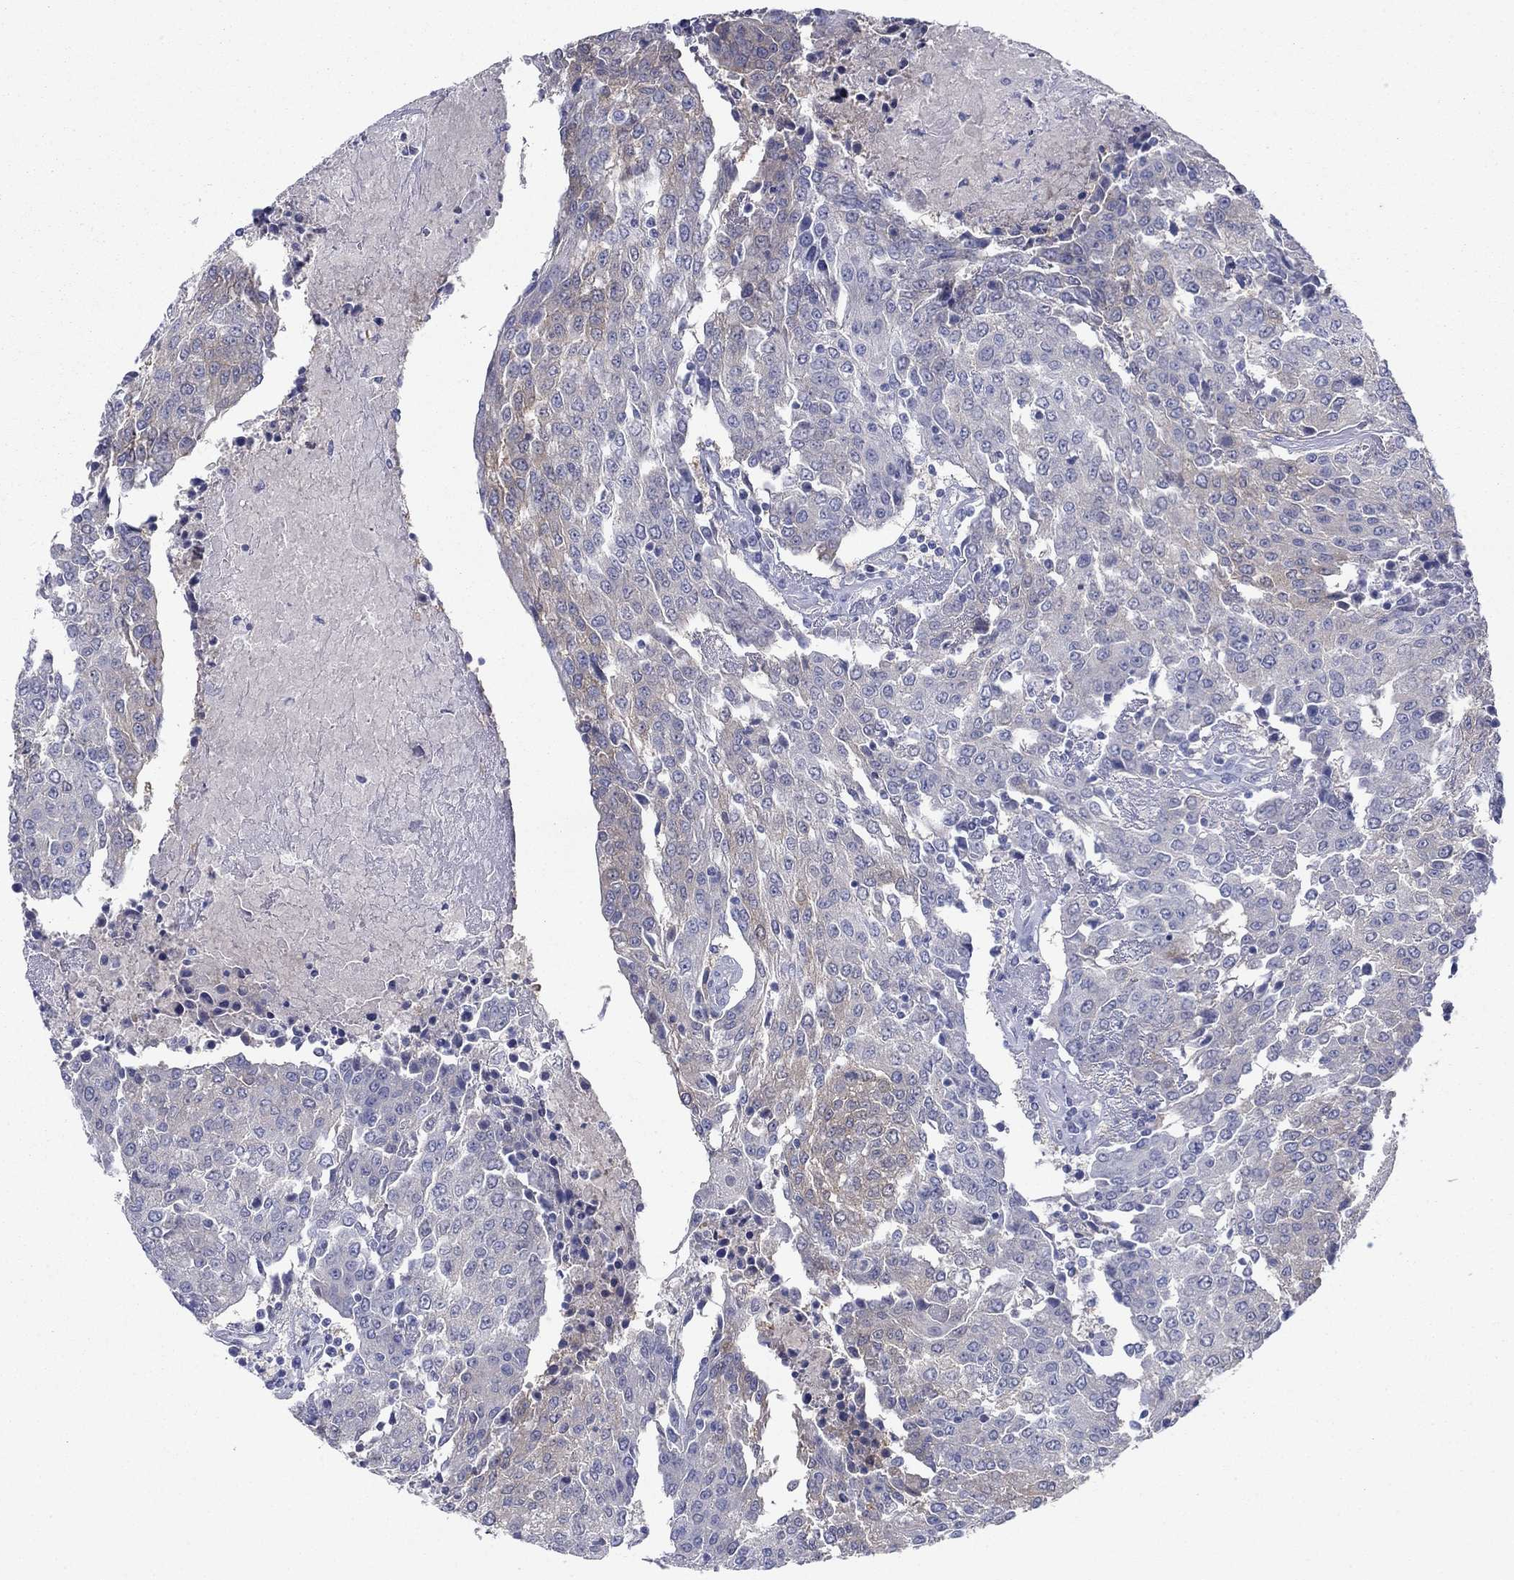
{"staining": {"intensity": "weak", "quantity": "<25%", "location": "cytoplasmic/membranous"}, "tissue": "urothelial cancer", "cell_type": "Tumor cells", "image_type": "cancer", "snomed": [{"axis": "morphology", "description": "Urothelial carcinoma, High grade"}, {"axis": "topography", "description": "Urinary bladder"}], "caption": "Human urothelial cancer stained for a protein using immunohistochemistry displays no expression in tumor cells.", "gene": "PLS1", "patient": {"sex": "female", "age": 85}}